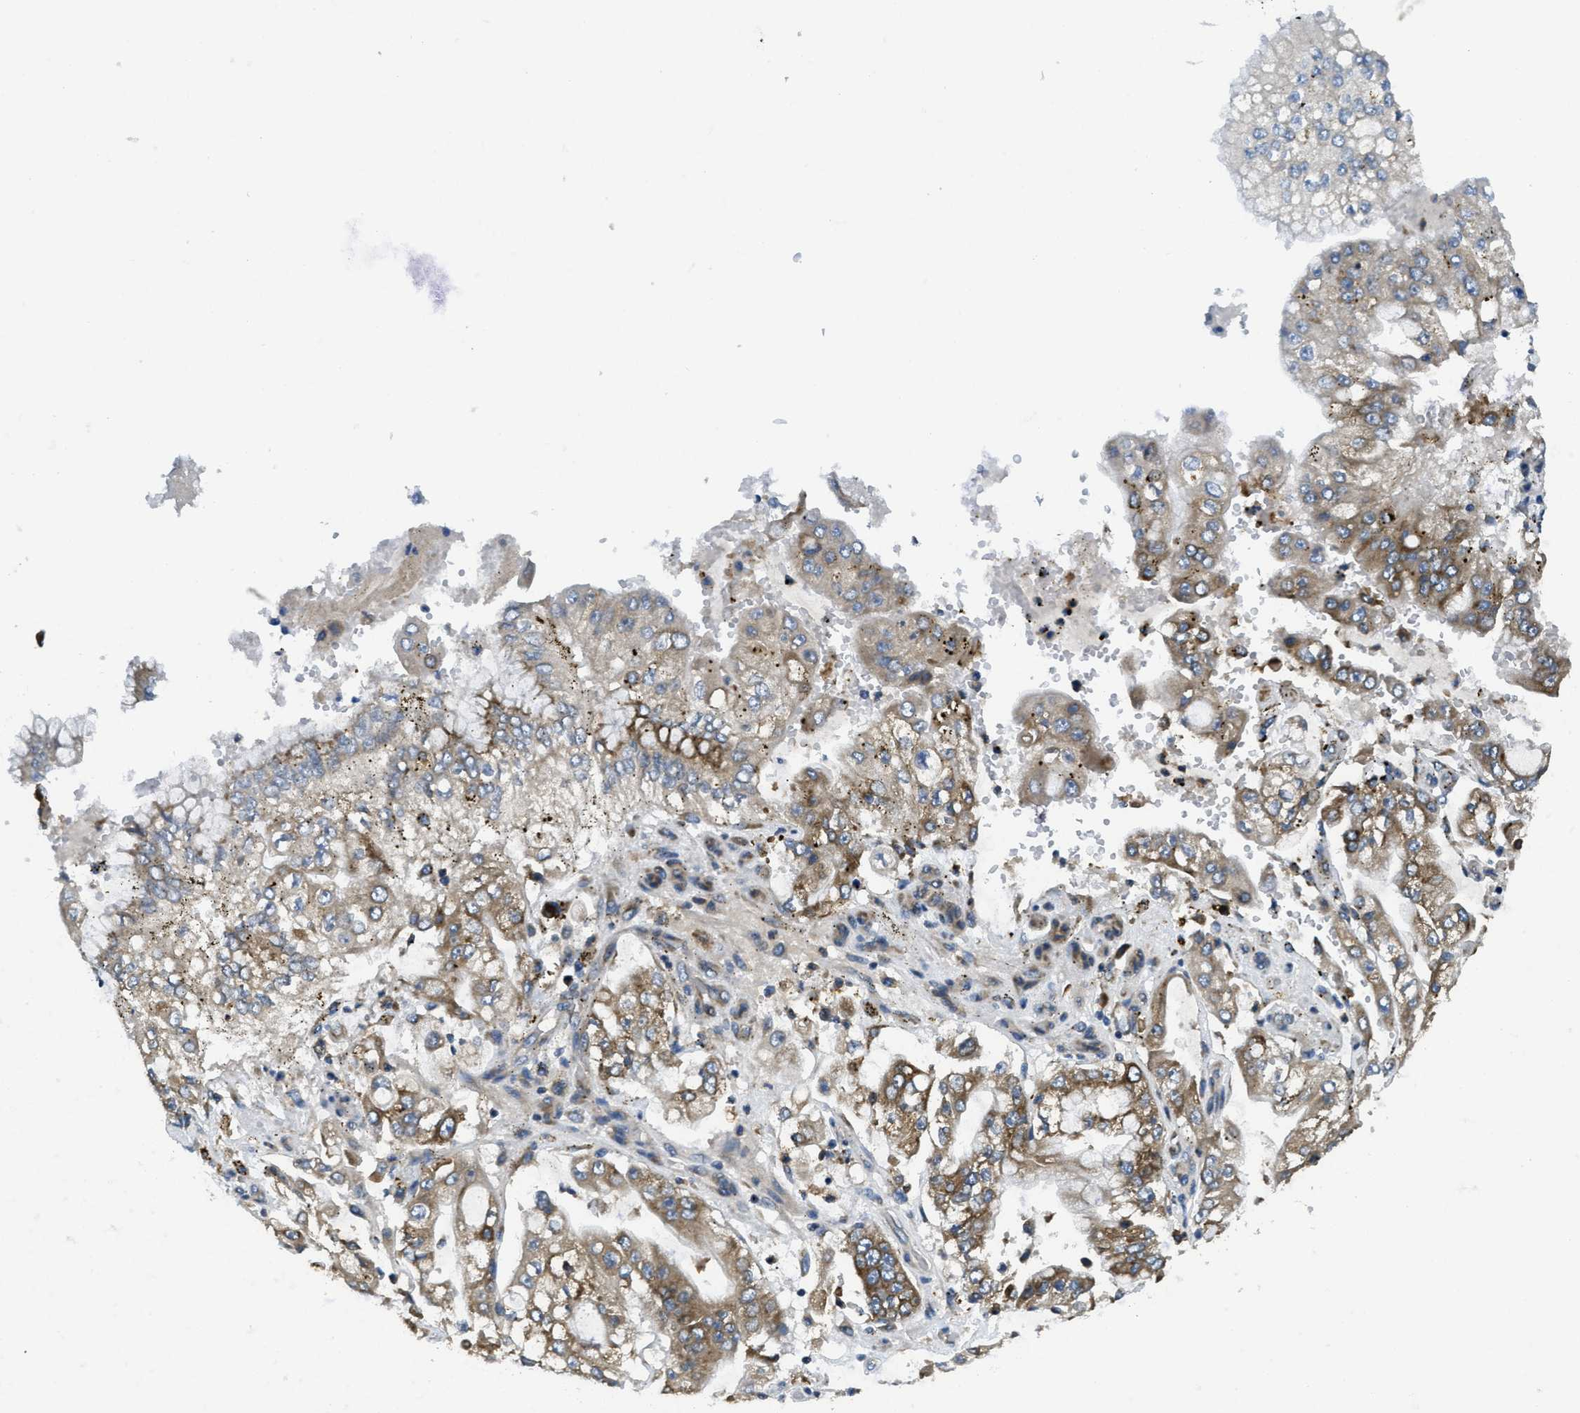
{"staining": {"intensity": "moderate", "quantity": "25%-75%", "location": "cytoplasmic/membranous"}, "tissue": "stomach cancer", "cell_type": "Tumor cells", "image_type": "cancer", "snomed": [{"axis": "morphology", "description": "Adenocarcinoma, NOS"}, {"axis": "topography", "description": "Stomach"}], "caption": "Immunohistochemical staining of stomach cancer shows medium levels of moderate cytoplasmic/membranous protein expression in about 25%-75% of tumor cells. Nuclei are stained in blue.", "gene": "SSR1", "patient": {"sex": "male", "age": 76}}